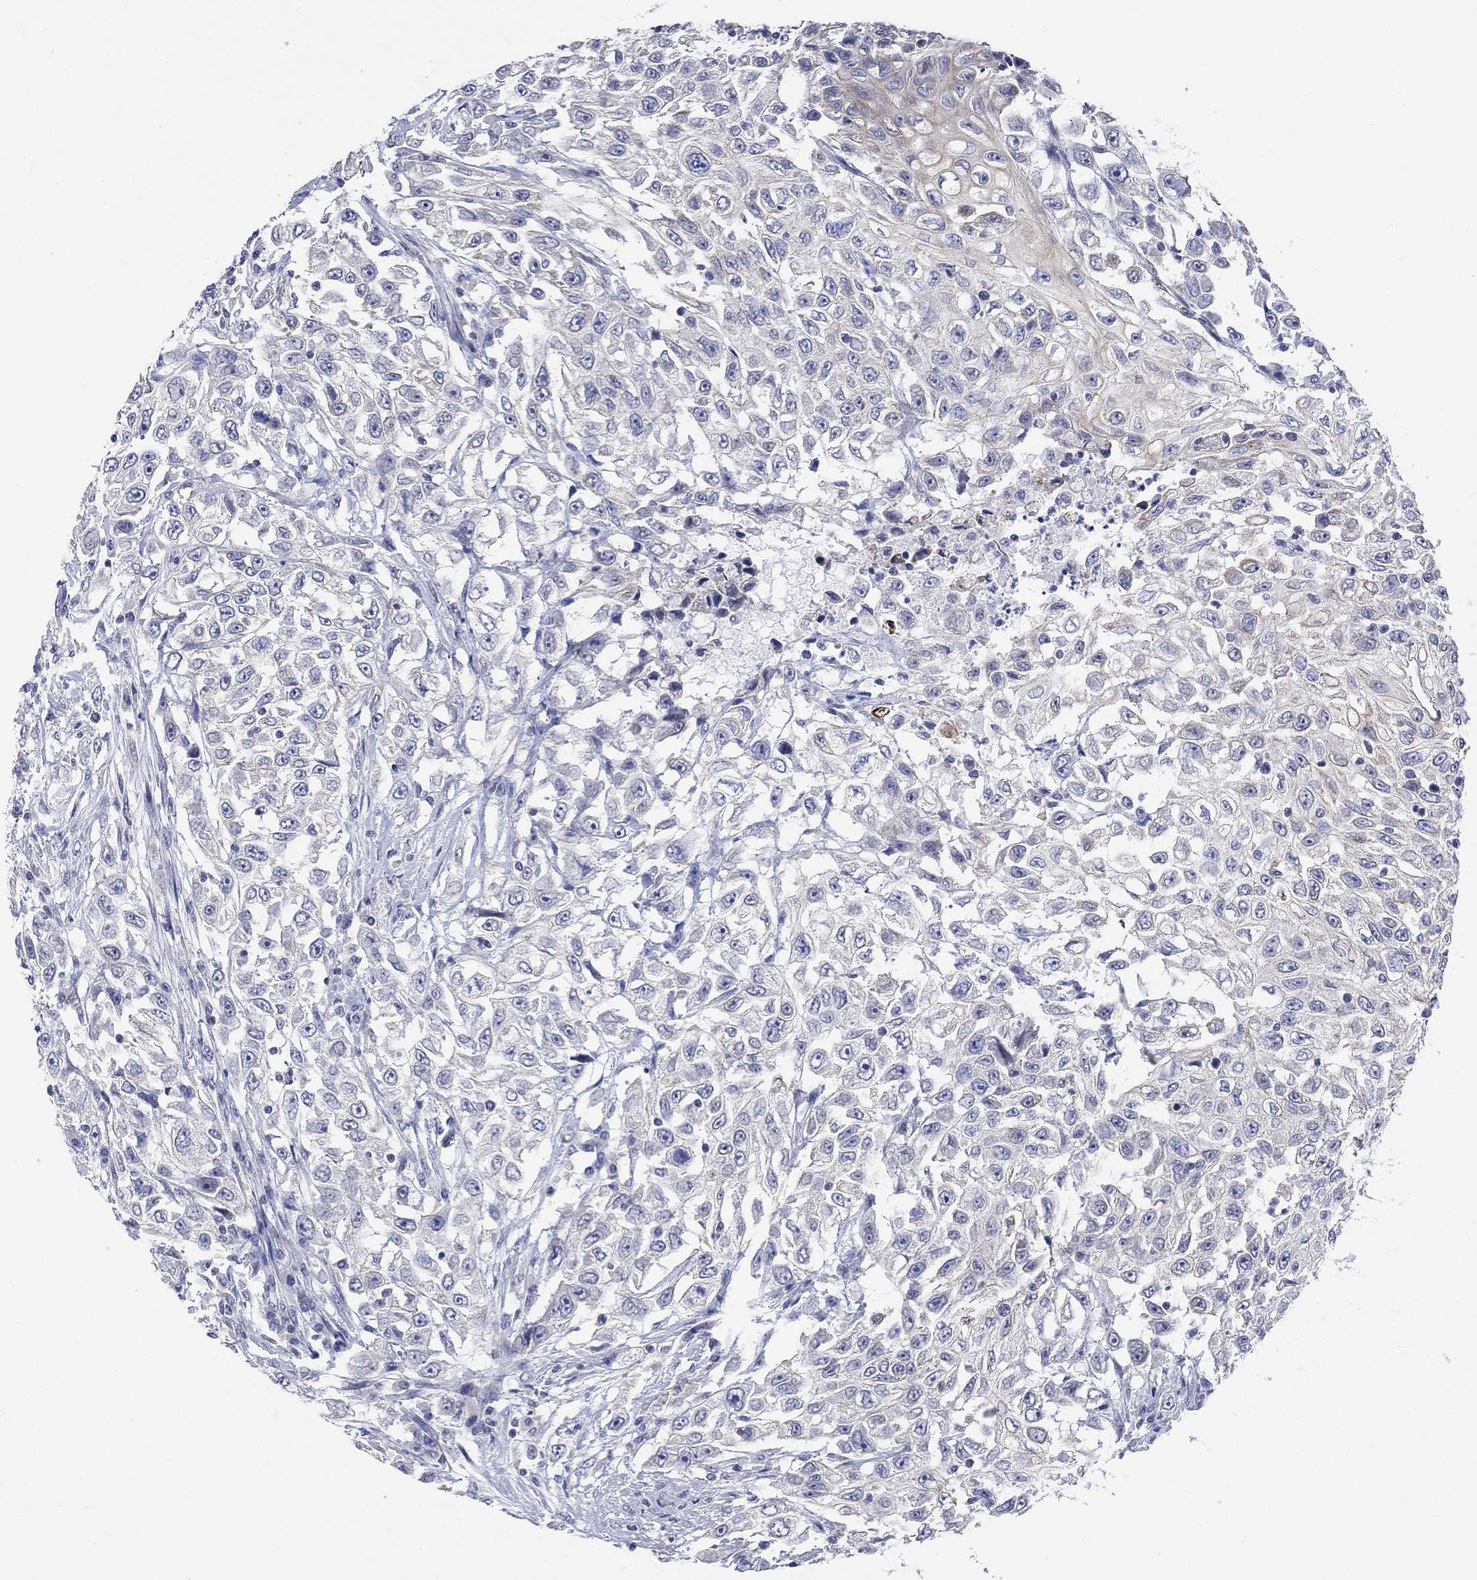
{"staining": {"intensity": "weak", "quantity": "<25%", "location": "cytoplasmic/membranous"}, "tissue": "urothelial cancer", "cell_type": "Tumor cells", "image_type": "cancer", "snomed": [{"axis": "morphology", "description": "Urothelial carcinoma, High grade"}, {"axis": "topography", "description": "Urinary bladder"}], "caption": "A high-resolution photomicrograph shows immunohistochemistry (IHC) staining of urothelial cancer, which exhibits no significant staining in tumor cells.", "gene": "AGRP", "patient": {"sex": "female", "age": 56}}